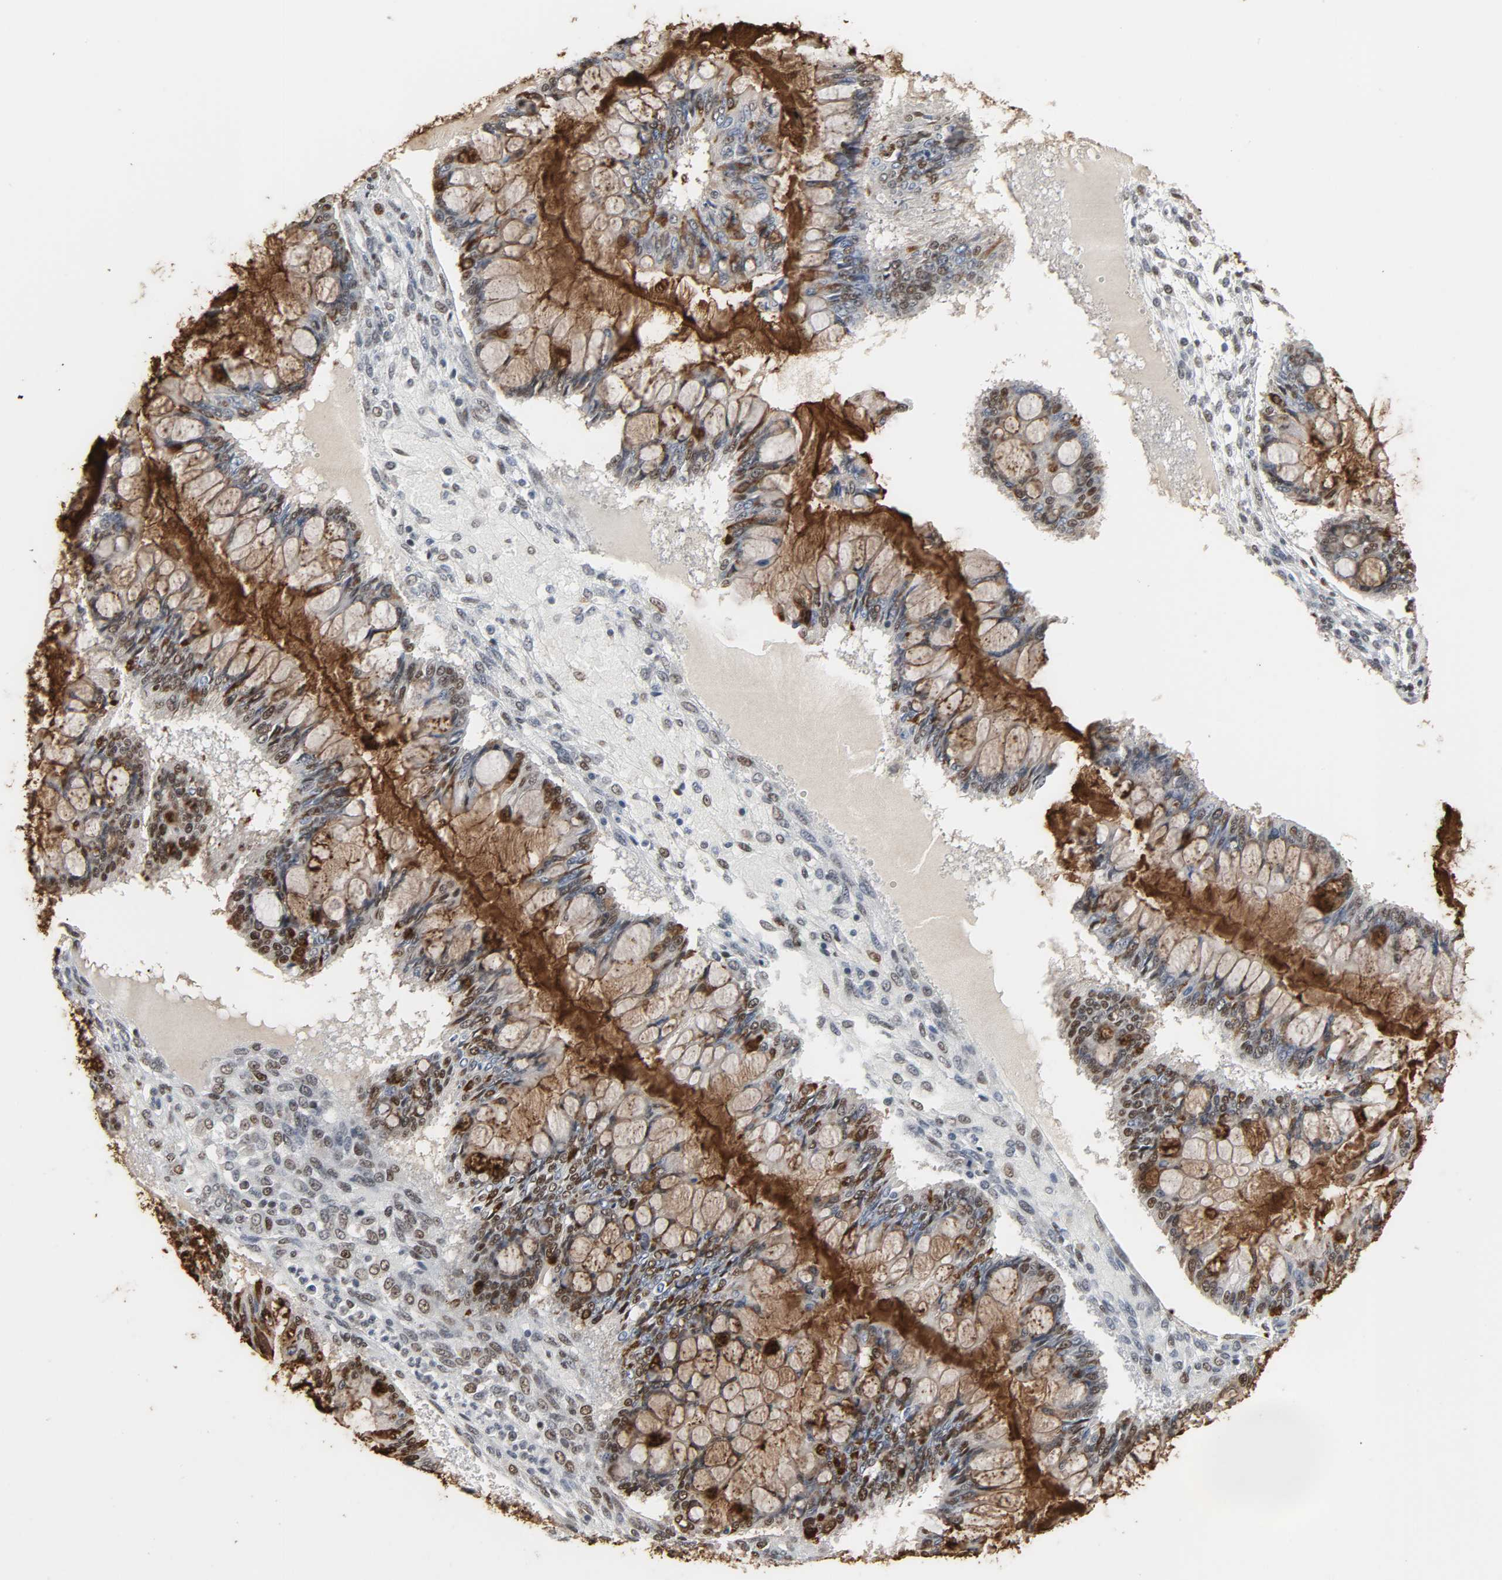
{"staining": {"intensity": "moderate", "quantity": "25%-75%", "location": "nuclear"}, "tissue": "ovarian cancer", "cell_type": "Tumor cells", "image_type": "cancer", "snomed": [{"axis": "morphology", "description": "Cystadenocarcinoma, mucinous, NOS"}, {"axis": "topography", "description": "Ovary"}], "caption": "A brown stain highlights moderate nuclear expression of a protein in human ovarian cancer (mucinous cystadenocarcinoma) tumor cells.", "gene": "DAZAP1", "patient": {"sex": "female", "age": 73}}